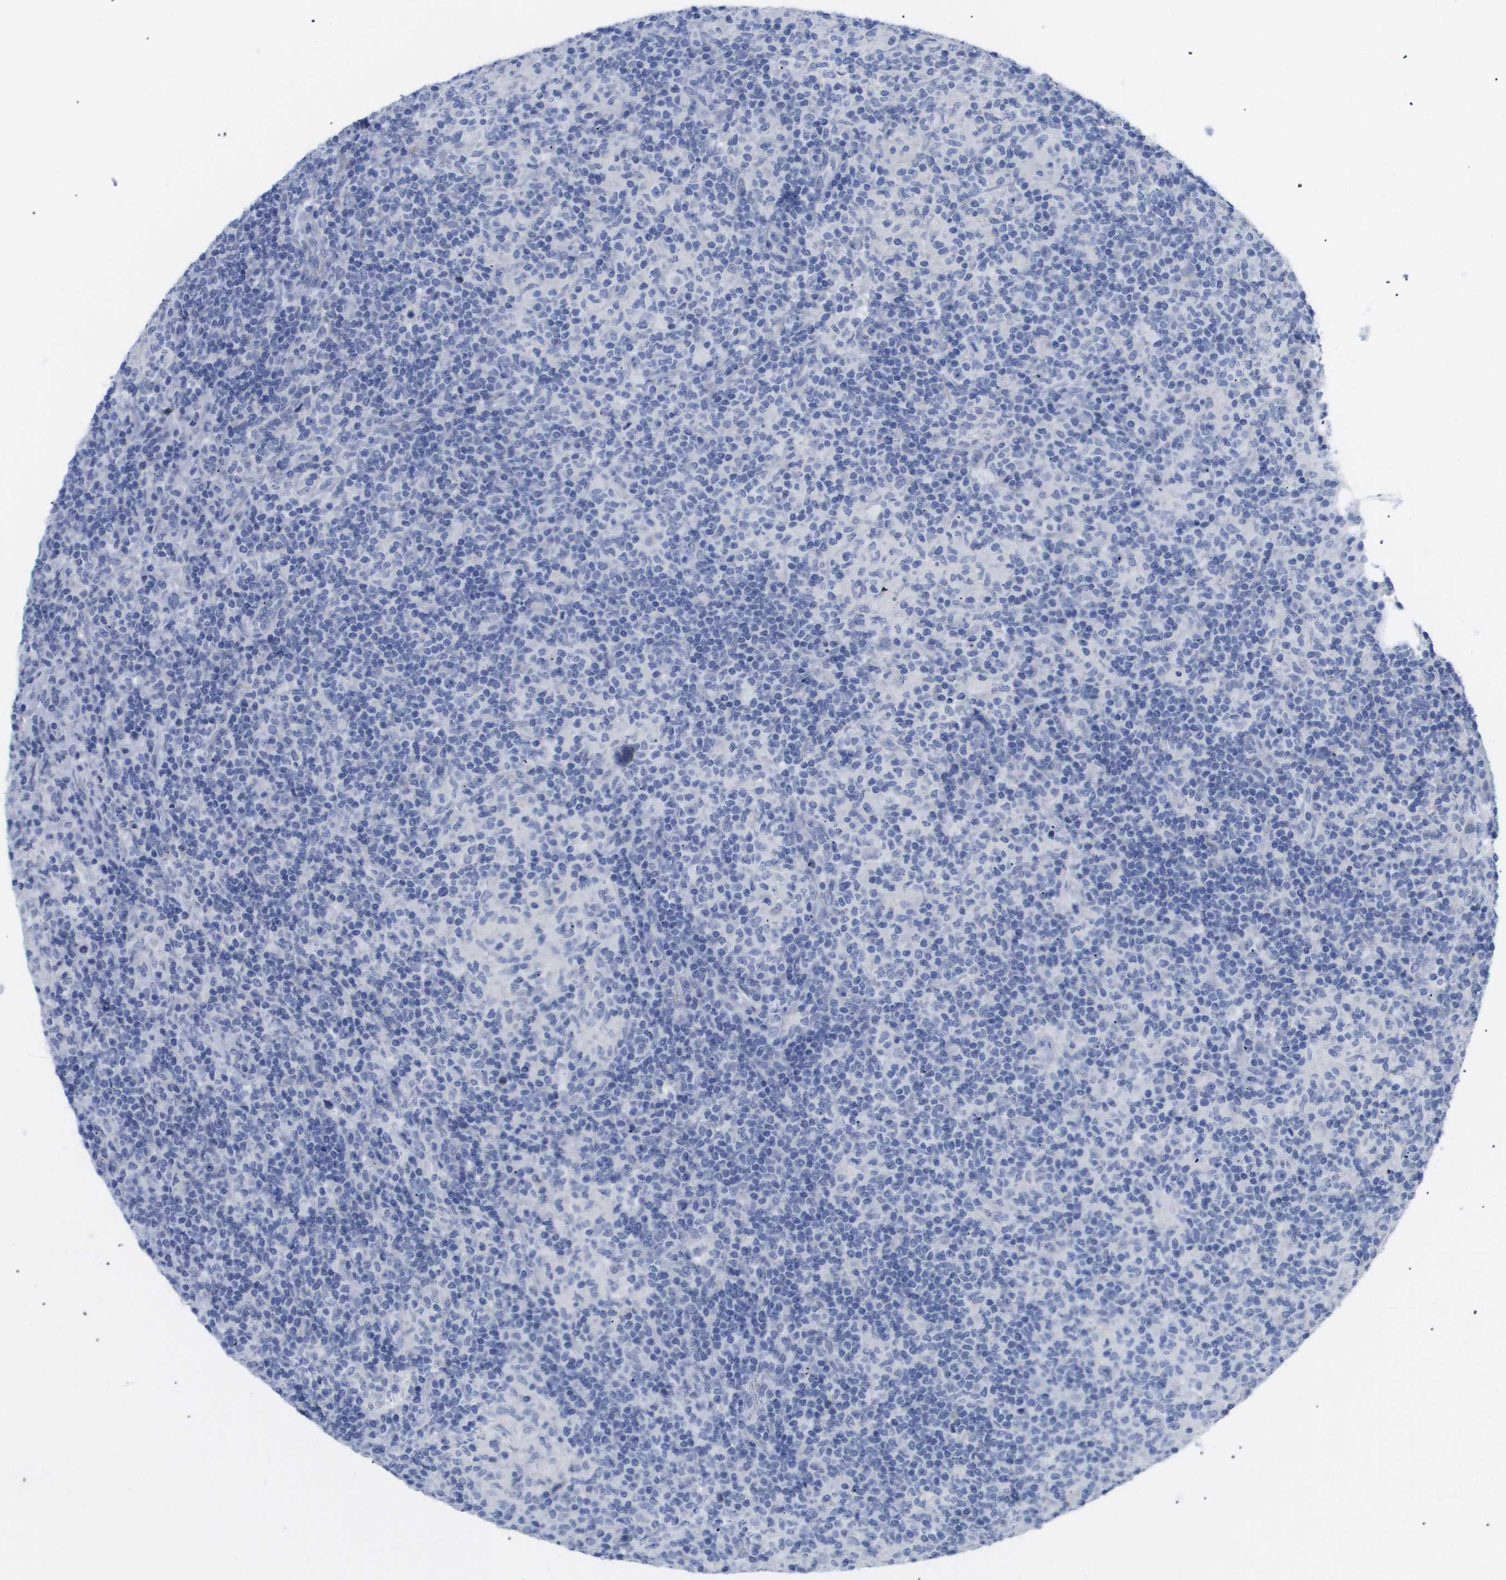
{"staining": {"intensity": "negative", "quantity": "none", "location": "none"}, "tissue": "lymphoma", "cell_type": "Tumor cells", "image_type": "cancer", "snomed": [{"axis": "morphology", "description": "Hodgkin's disease, NOS"}, {"axis": "topography", "description": "Lymph node"}], "caption": "Tumor cells are negative for protein expression in human lymphoma.", "gene": "CAV3", "patient": {"sex": "male", "age": 70}}